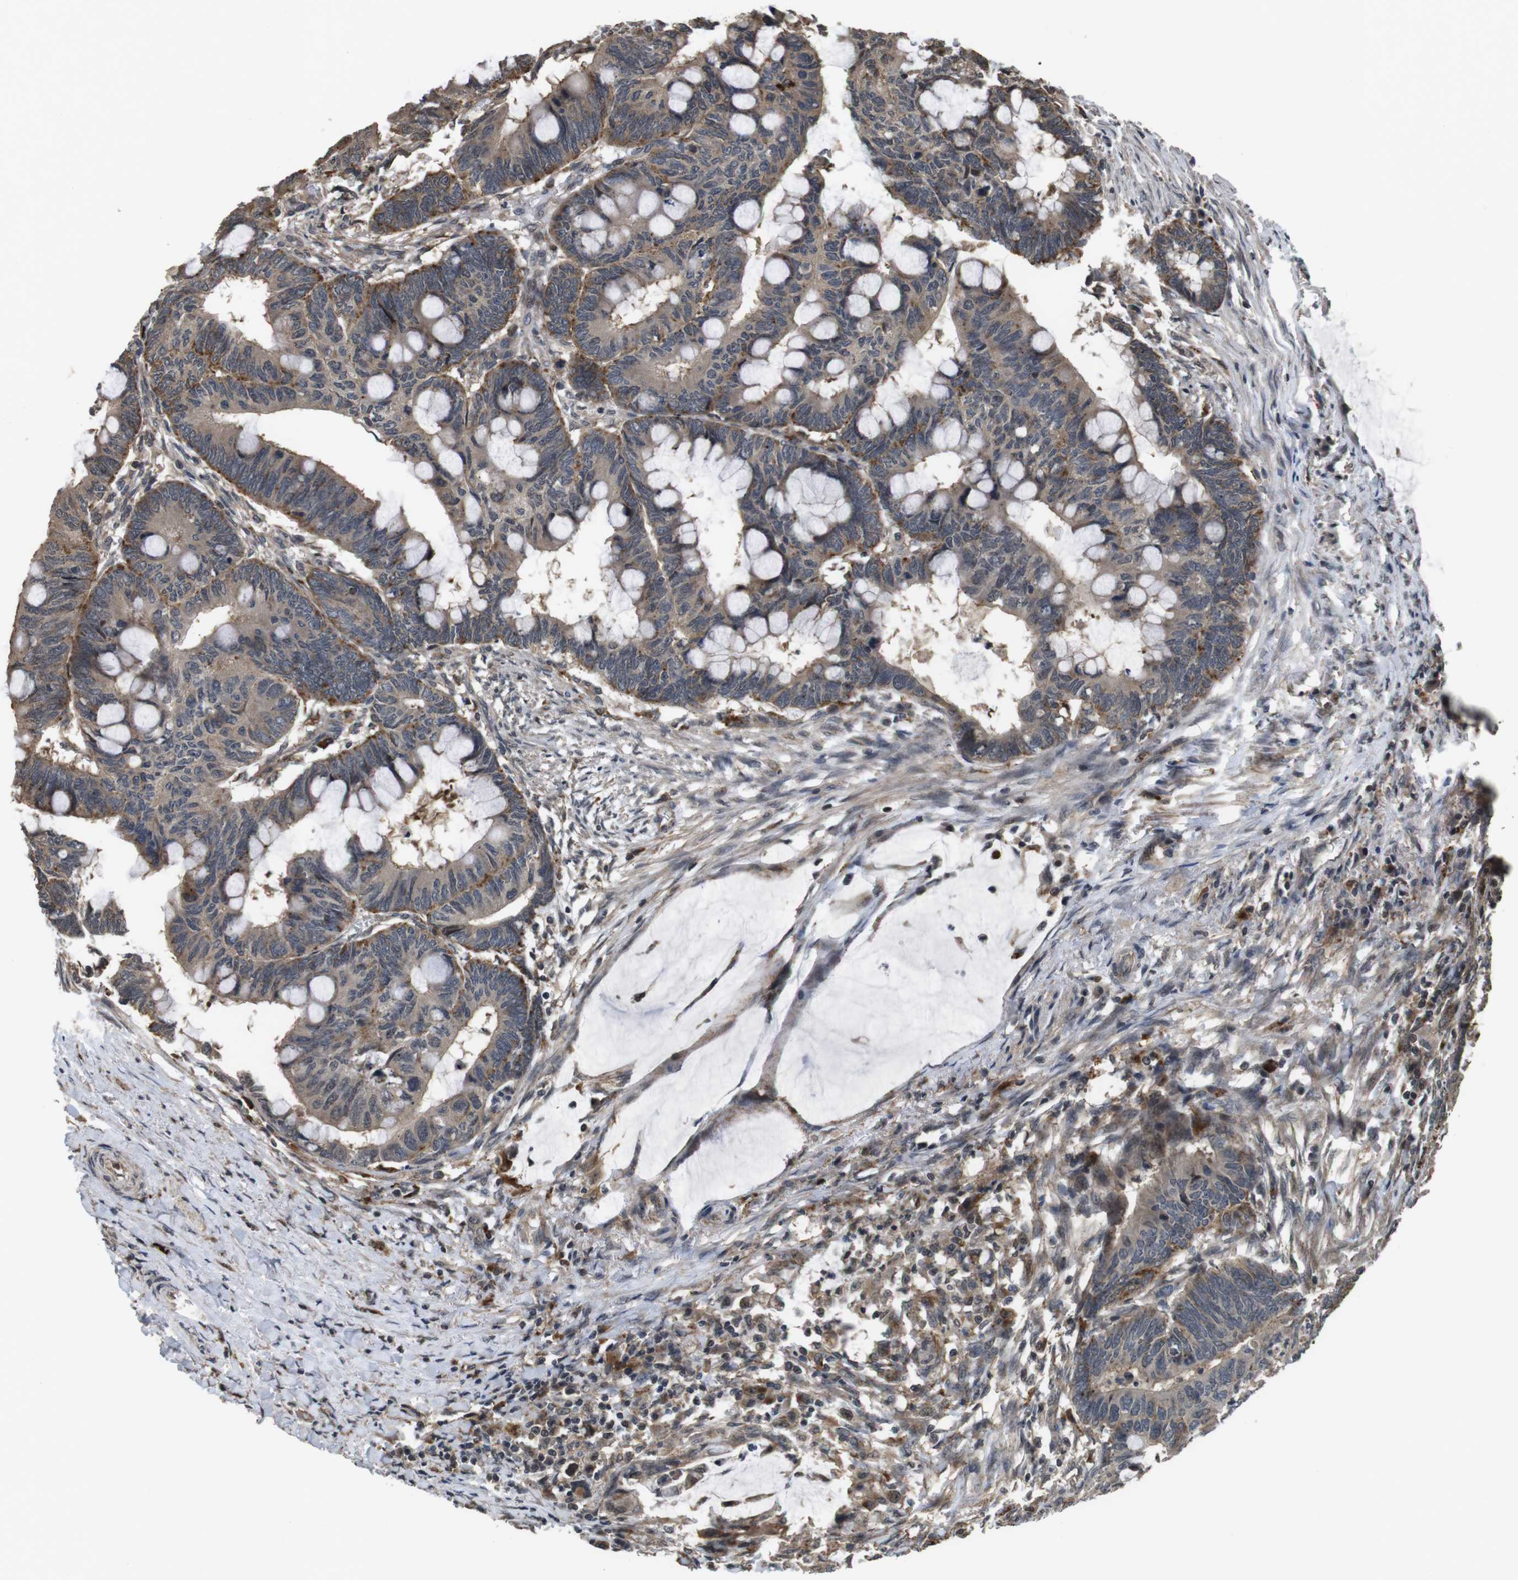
{"staining": {"intensity": "moderate", "quantity": ">75%", "location": "cytoplasmic/membranous"}, "tissue": "colorectal cancer", "cell_type": "Tumor cells", "image_type": "cancer", "snomed": [{"axis": "morphology", "description": "Normal tissue, NOS"}, {"axis": "morphology", "description": "Adenocarcinoma, NOS"}, {"axis": "topography", "description": "Rectum"}, {"axis": "topography", "description": "Peripheral nerve tissue"}], "caption": "High-magnification brightfield microscopy of adenocarcinoma (colorectal) stained with DAB (brown) and counterstained with hematoxylin (blue). tumor cells exhibit moderate cytoplasmic/membranous positivity is appreciated in approximately>75% of cells.", "gene": "FZD10", "patient": {"sex": "male", "age": 92}}